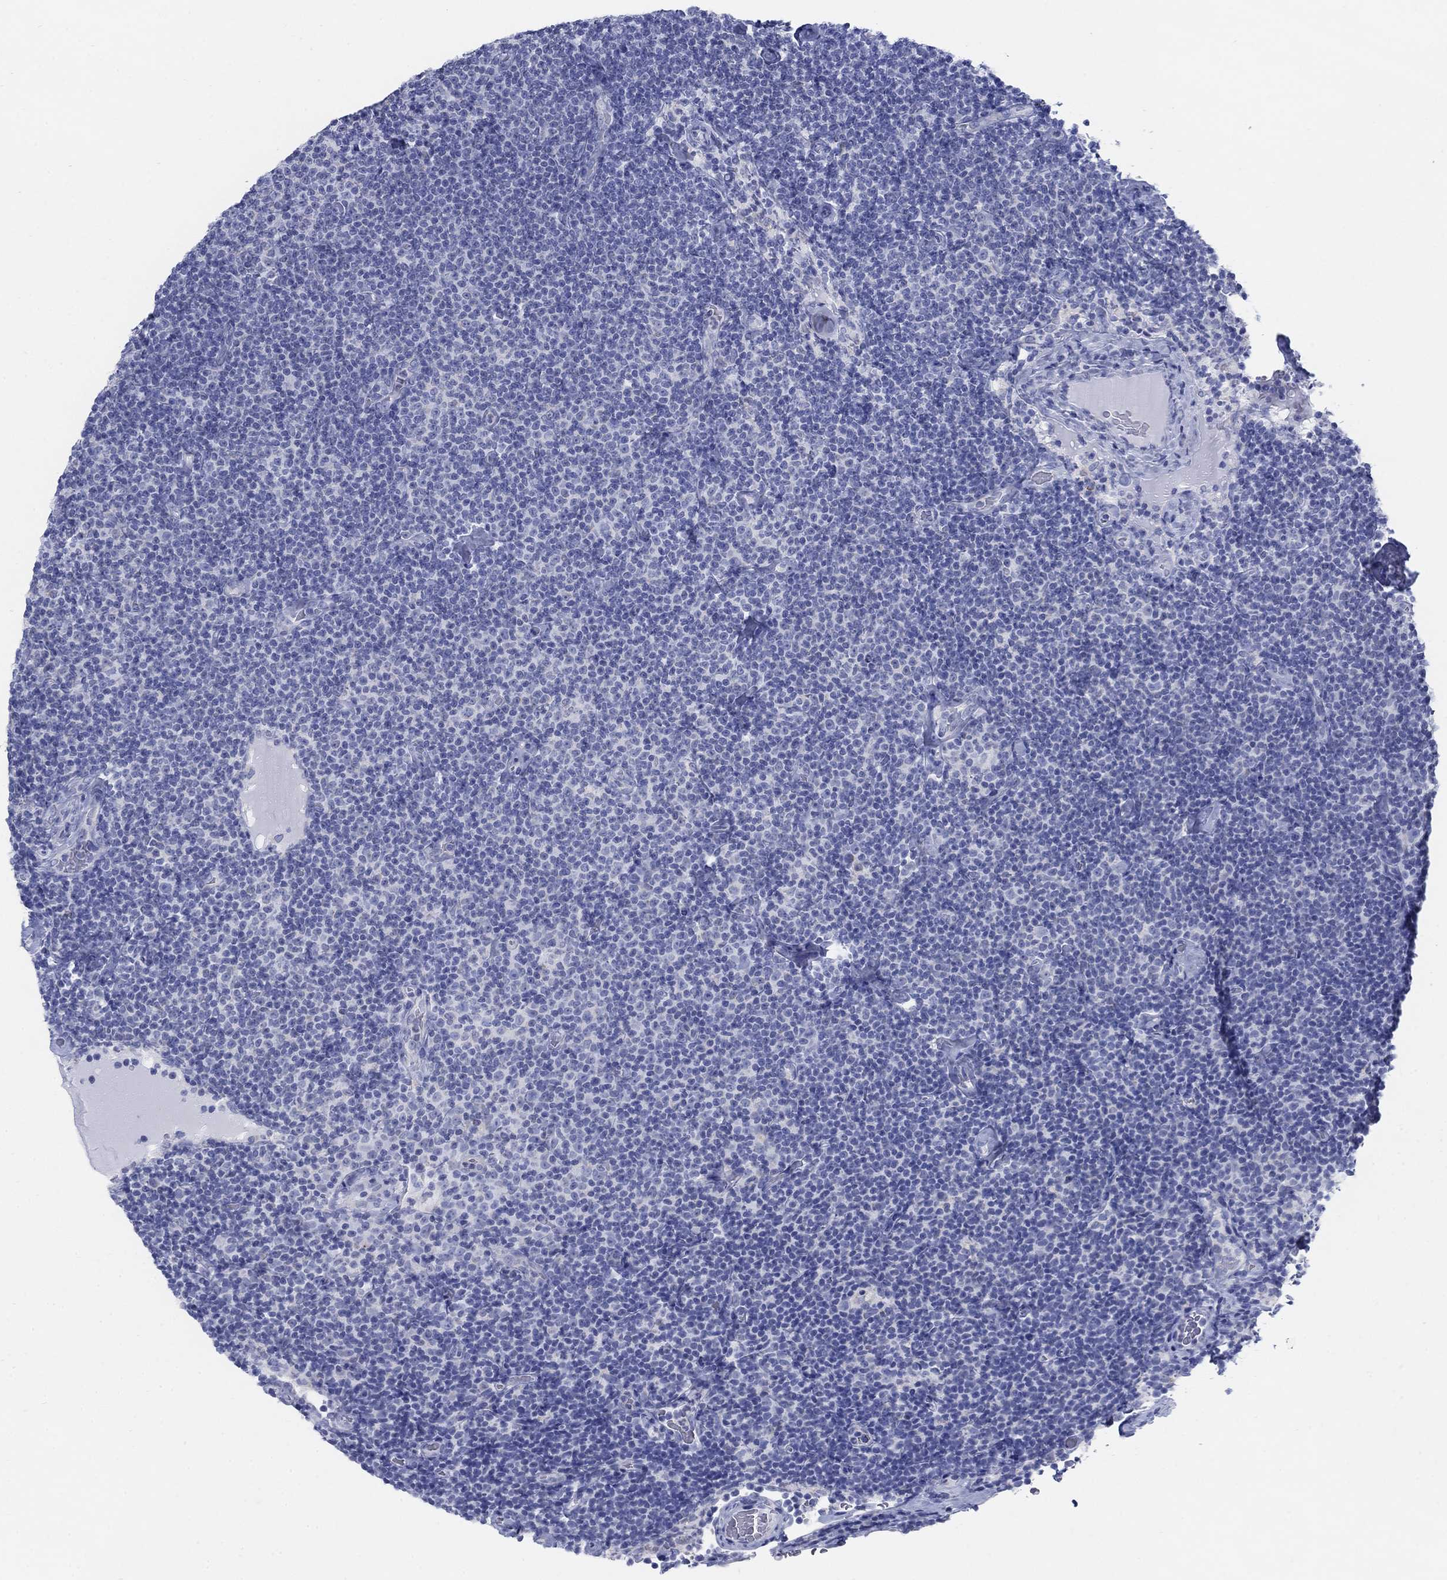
{"staining": {"intensity": "negative", "quantity": "none", "location": "none"}, "tissue": "lymphoma", "cell_type": "Tumor cells", "image_type": "cancer", "snomed": [{"axis": "morphology", "description": "Malignant lymphoma, non-Hodgkin's type, Low grade"}, {"axis": "topography", "description": "Lymph node"}], "caption": "This photomicrograph is of lymphoma stained with immunohistochemistry (IHC) to label a protein in brown with the nuclei are counter-stained blue. There is no staining in tumor cells.", "gene": "SCCPDH", "patient": {"sex": "male", "age": 81}}